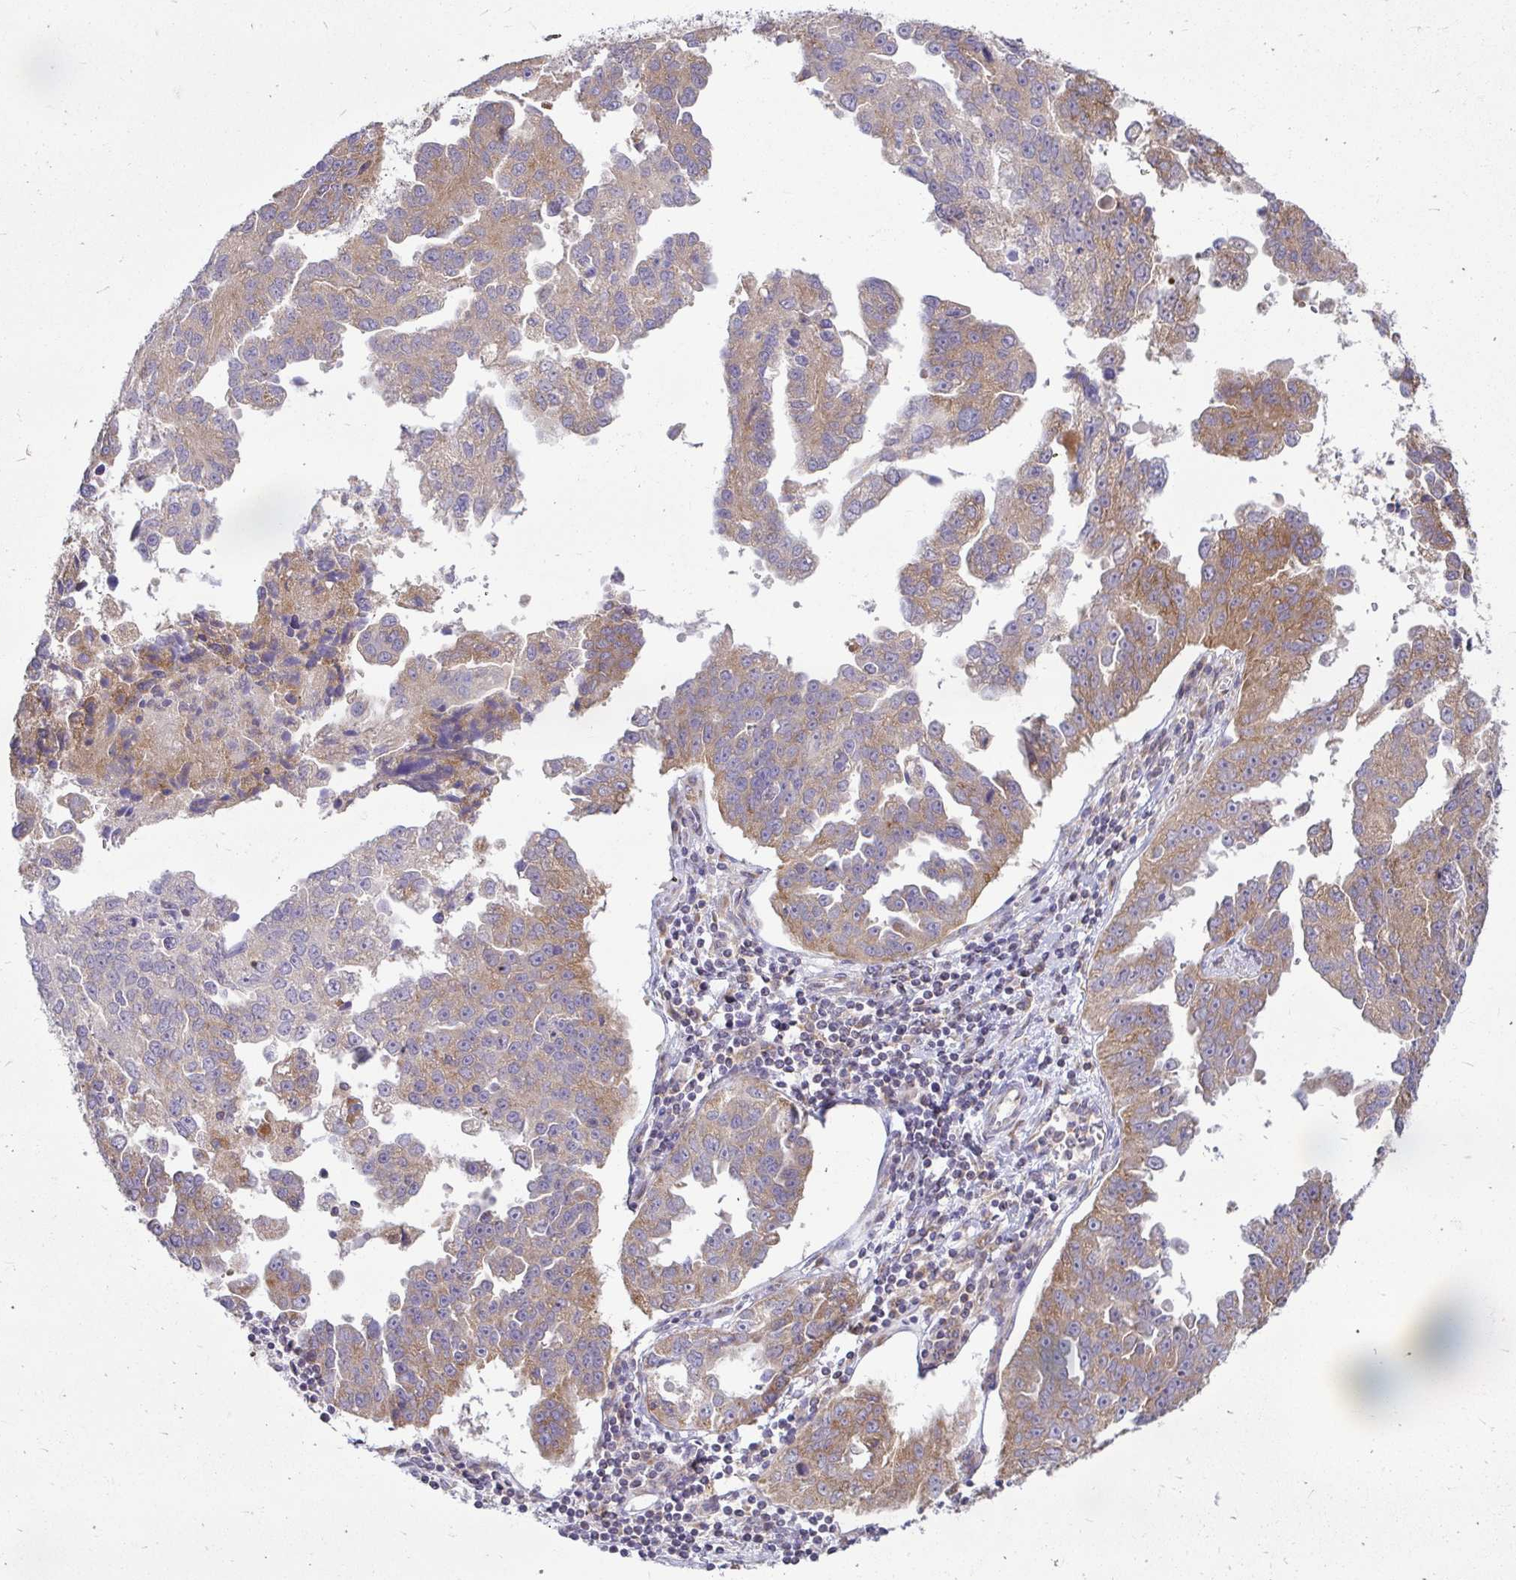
{"staining": {"intensity": "moderate", "quantity": ">75%", "location": "cytoplasmic/membranous"}, "tissue": "ovarian cancer", "cell_type": "Tumor cells", "image_type": "cancer", "snomed": [{"axis": "morphology", "description": "Cystadenocarcinoma, serous, NOS"}, {"axis": "topography", "description": "Ovary"}], "caption": "Human ovarian cancer (serous cystadenocarcinoma) stained with a brown dye reveals moderate cytoplasmic/membranous positive expression in approximately >75% of tumor cells.", "gene": "VTI1B", "patient": {"sex": "female", "age": 75}}